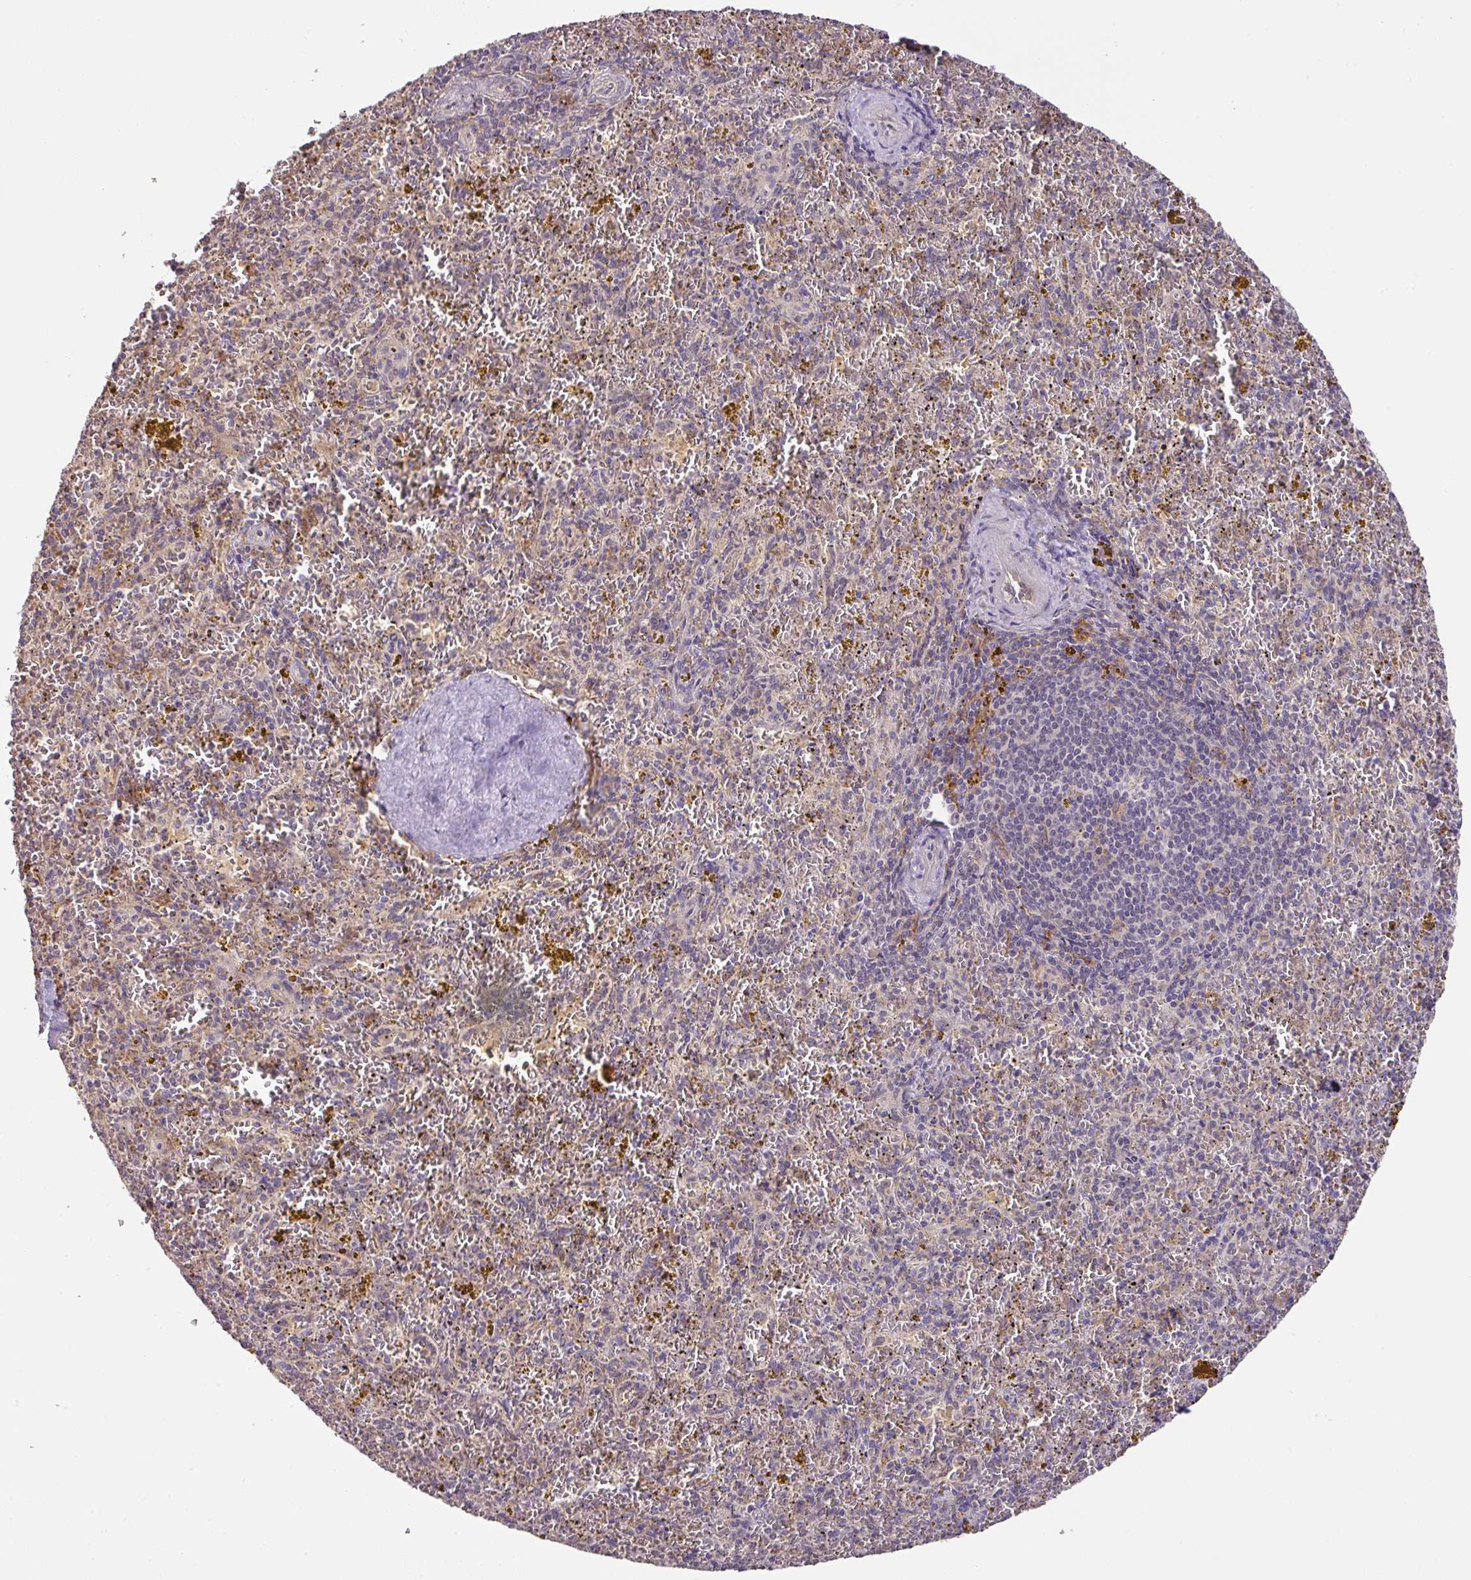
{"staining": {"intensity": "negative", "quantity": "none", "location": "none"}, "tissue": "spleen", "cell_type": "Cells in red pulp", "image_type": "normal", "snomed": [{"axis": "morphology", "description": "Normal tissue, NOS"}, {"axis": "topography", "description": "Spleen"}], "caption": "Cells in red pulp are negative for brown protein staining in normal spleen. Nuclei are stained in blue.", "gene": "GCNT7", "patient": {"sex": "male", "age": 57}}